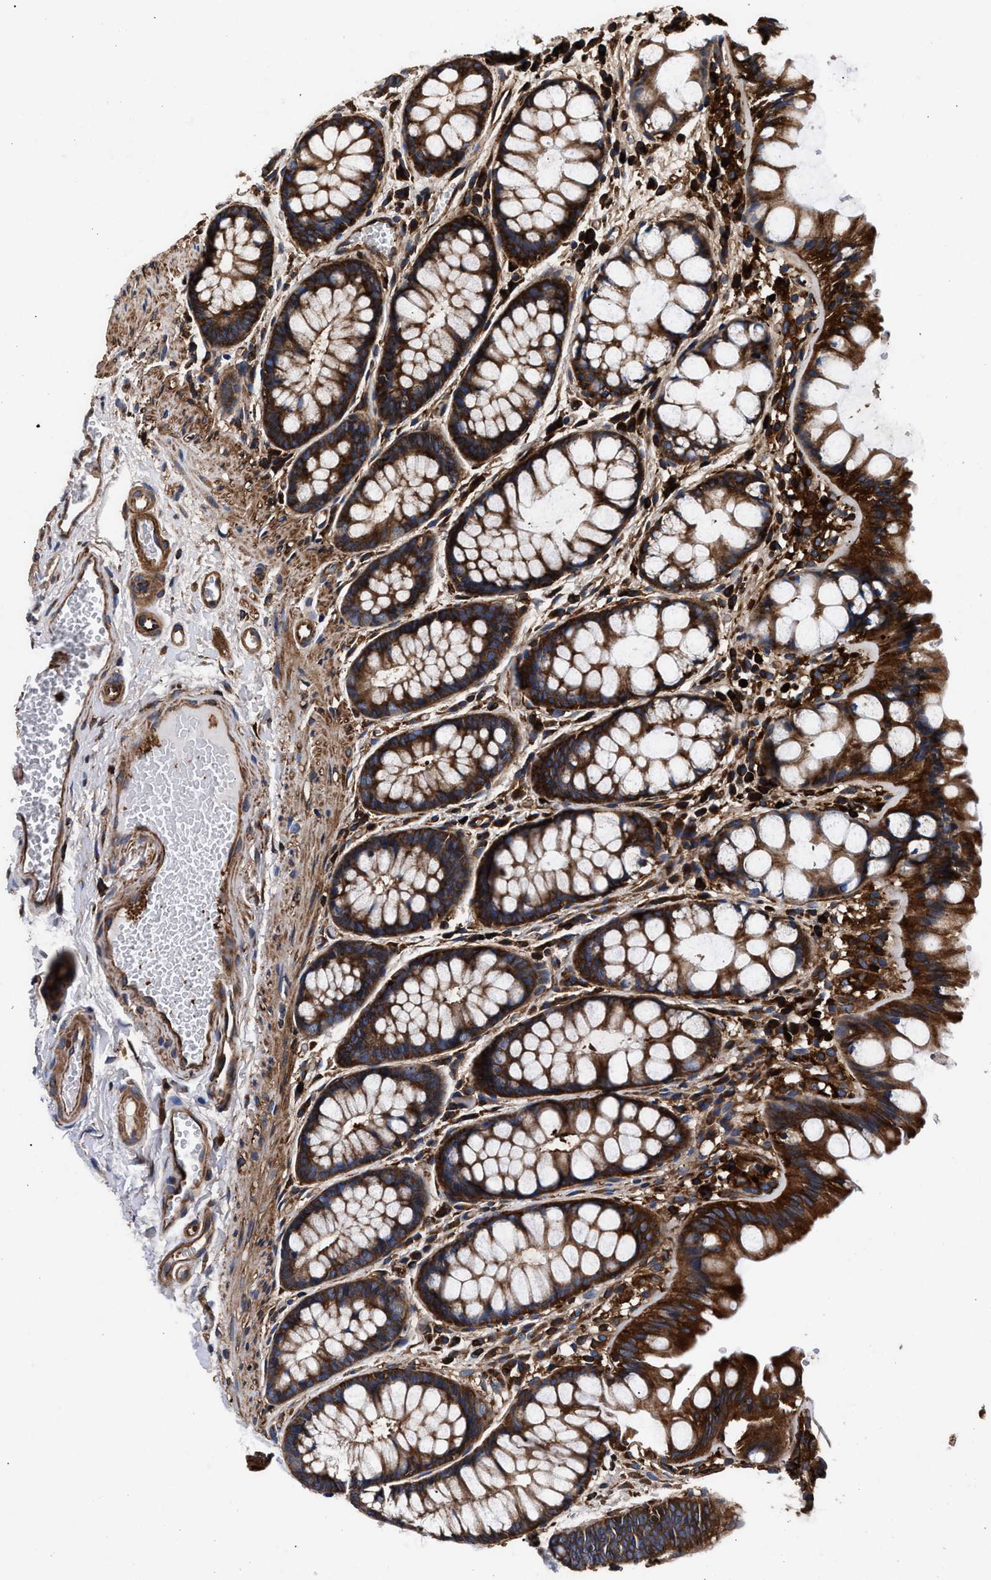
{"staining": {"intensity": "strong", "quantity": ">75%", "location": "cytoplasmic/membranous"}, "tissue": "colon", "cell_type": "Endothelial cells", "image_type": "normal", "snomed": [{"axis": "morphology", "description": "Normal tissue, NOS"}, {"axis": "topography", "description": "Colon"}], "caption": "The histopathology image displays a brown stain indicating the presence of a protein in the cytoplasmic/membranous of endothelial cells in colon.", "gene": "ENSG00000286112", "patient": {"sex": "male", "age": 47}}